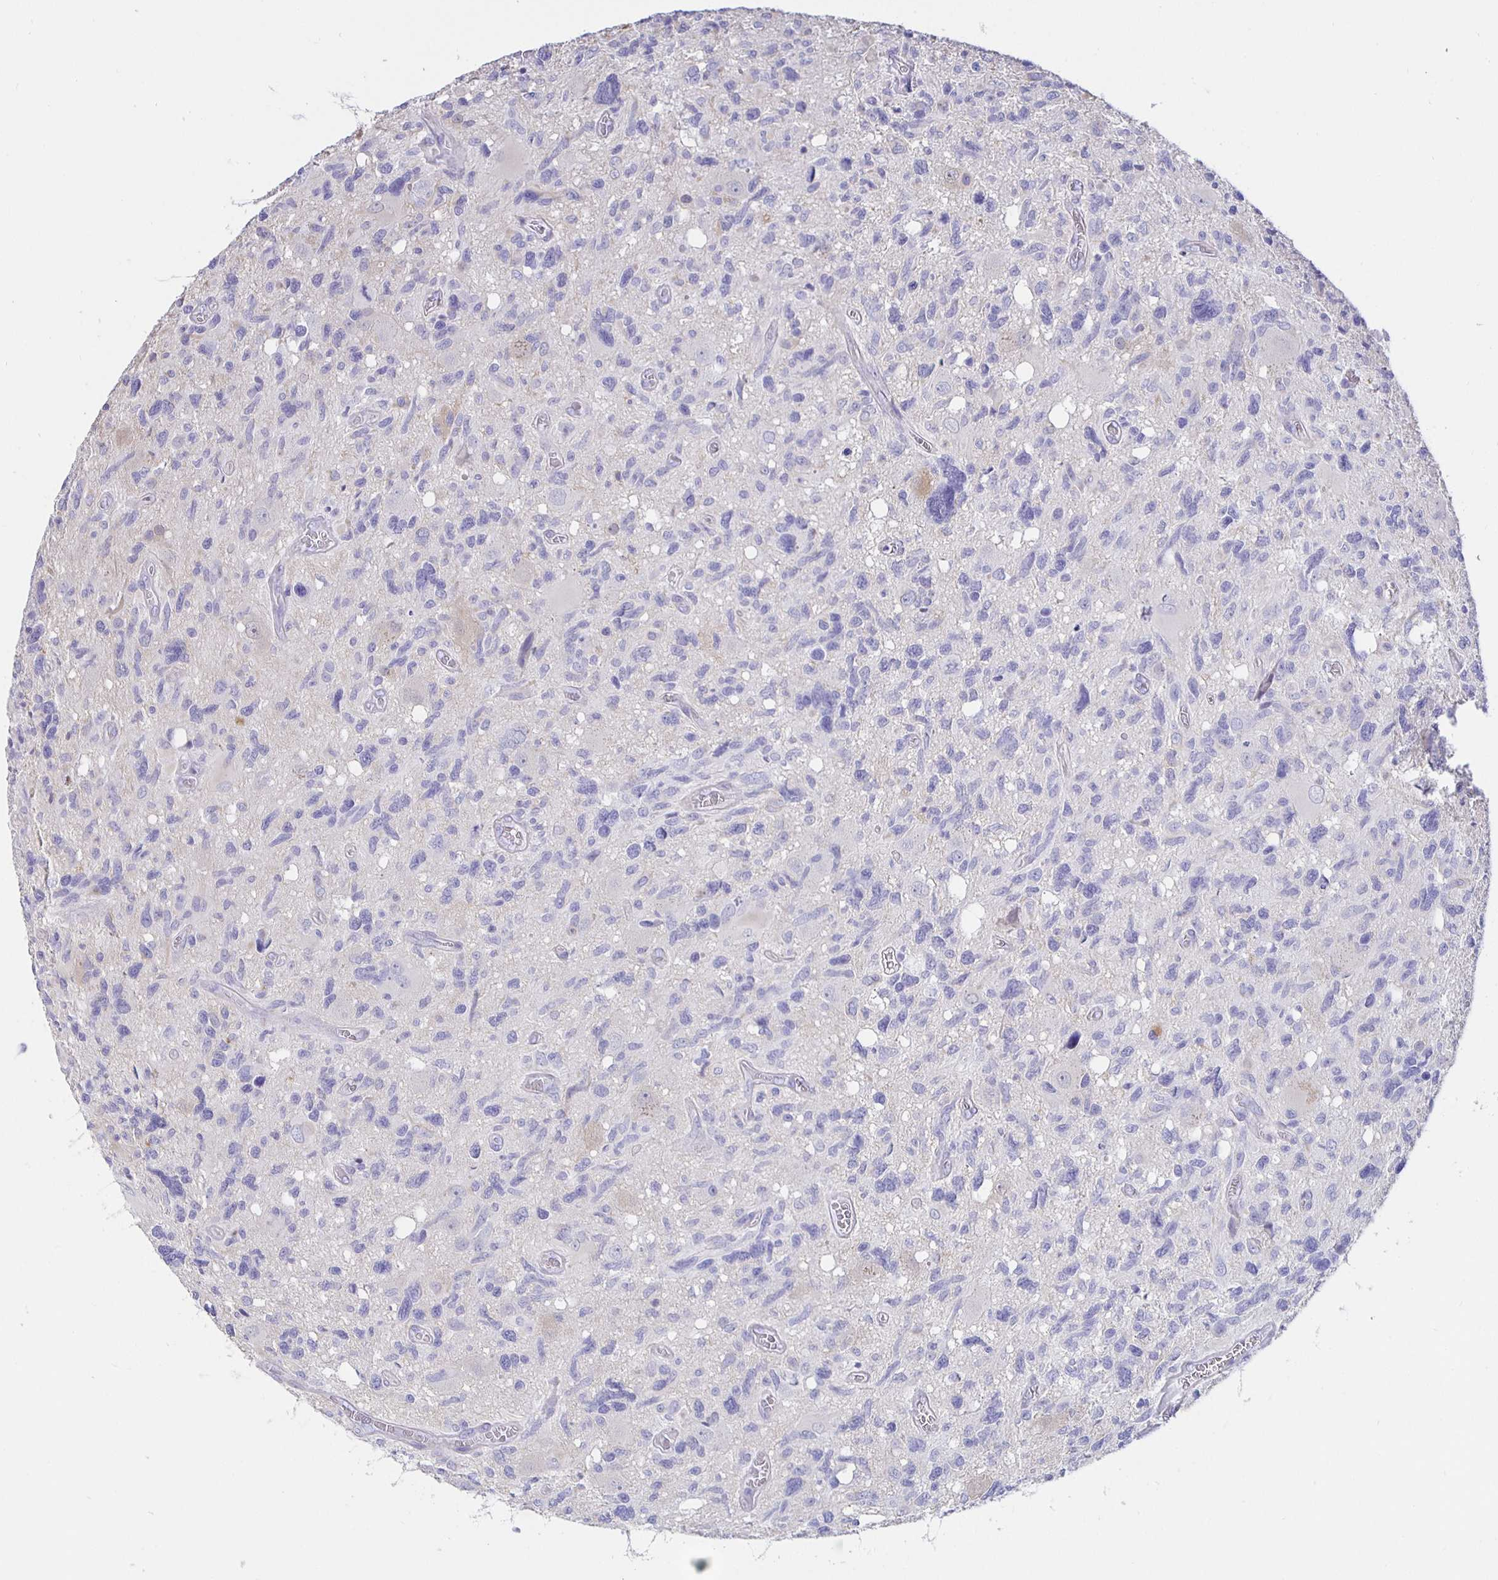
{"staining": {"intensity": "negative", "quantity": "none", "location": "none"}, "tissue": "glioma", "cell_type": "Tumor cells", "image_type": "cancer", "snomed": [{"axis": "morphology", "description": "Glioma, malignant, High grade"}, {"axis": "topography", "description": "Brain"}], "caption": "A histopathology image of high-grade glioma (malignant) stained for a protein demonstrates no brown staining in tumor cells.", "gene": "HSPA4L", "patient": {"sex": "male", "age": 49}}